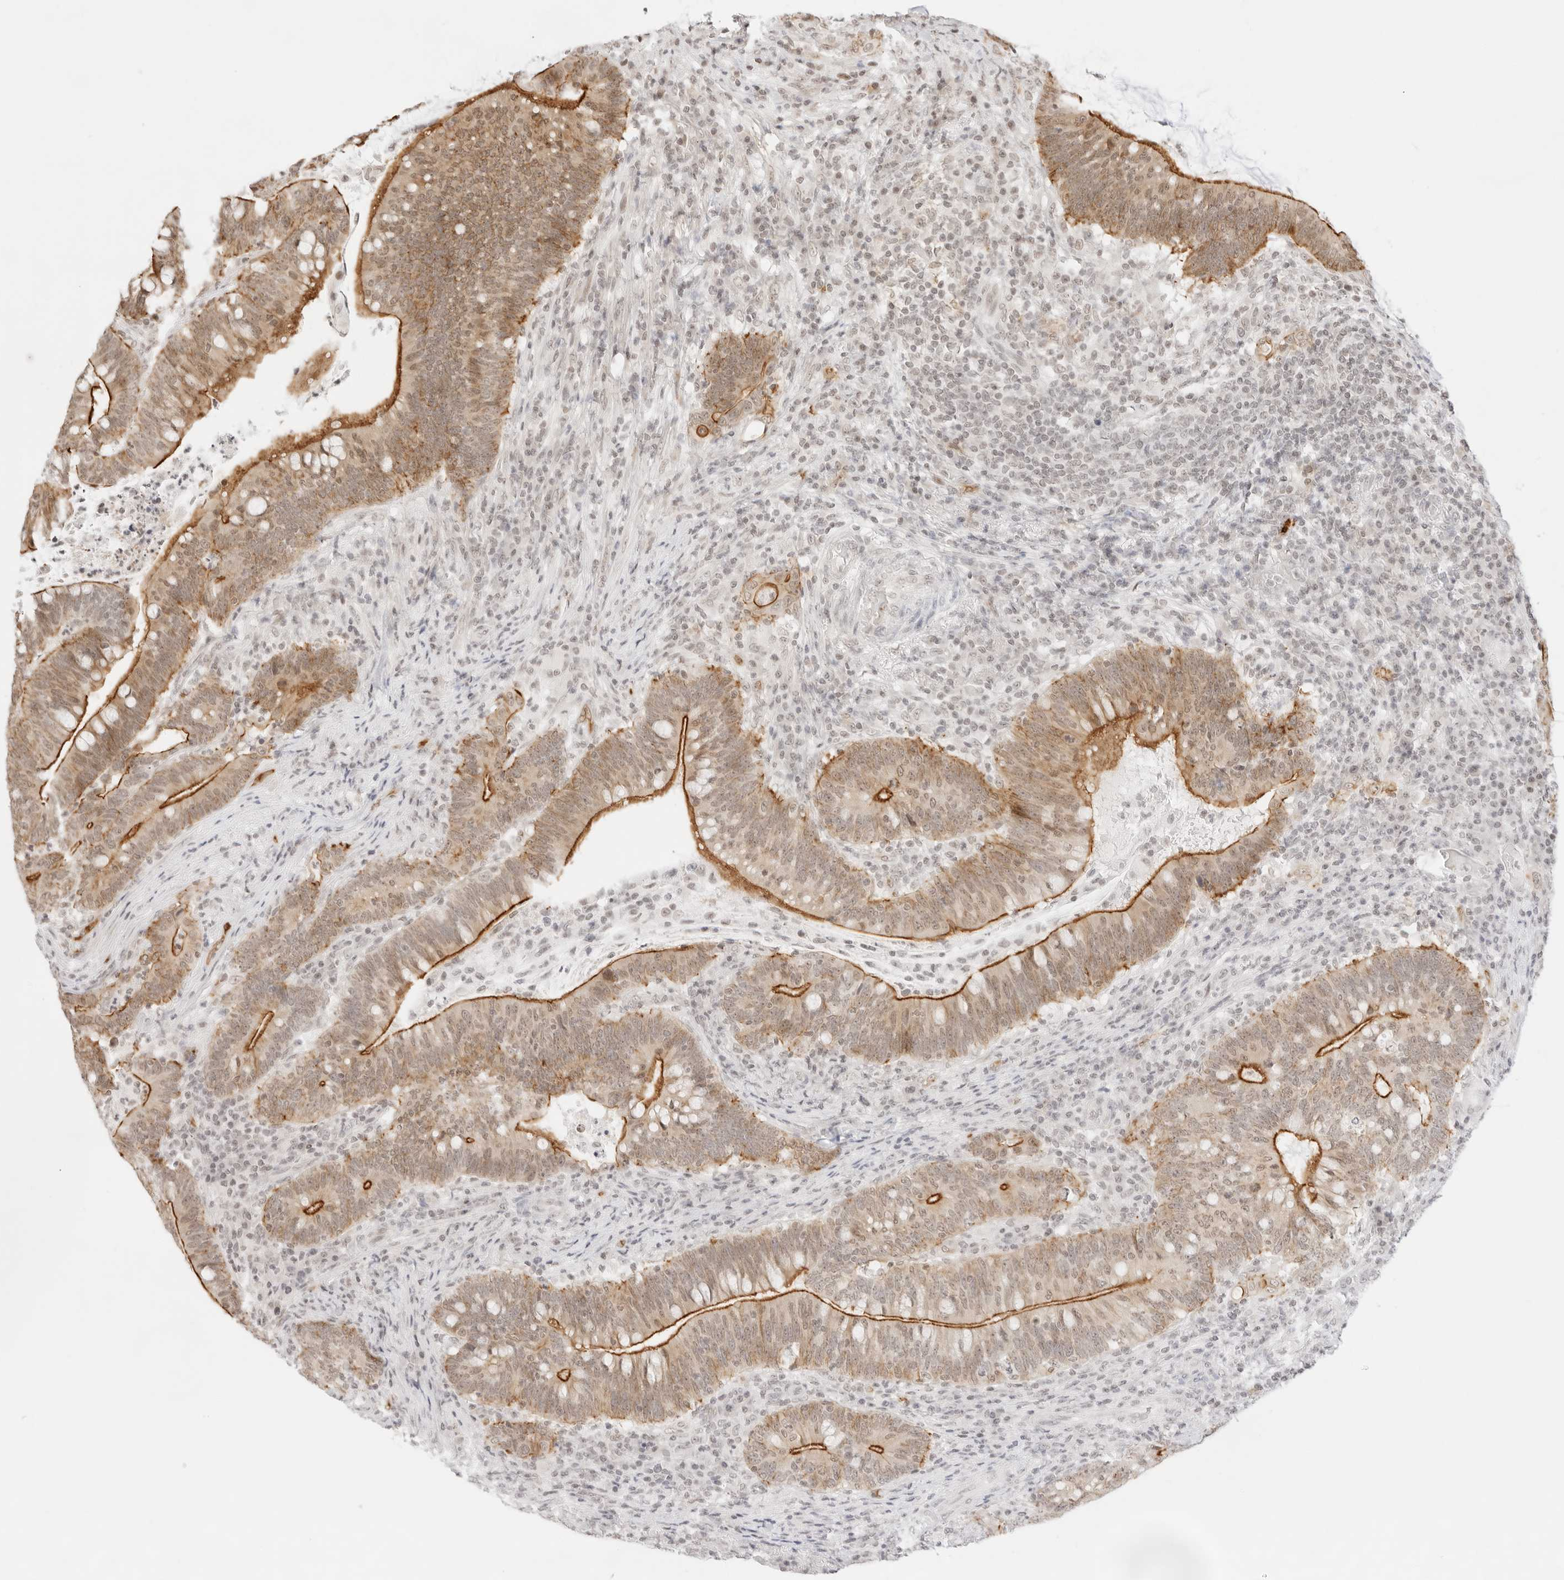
{"staining": {"intensity": "strong", "quantity": "25%-75%", "location": "cytoplasmic/membranous,nuclear"}, "tissue": "colorectal cancer", "cell_type": "Tumor cells", "image_type": "cancer", "snomed": [{"axis": "morphology", "description": "Adenocarcinoma, NOS"}, {"axis": "topography", "description": "Colon"}], "caption": "A micrograph of colorectal adenocarcinoma stained for a protein shows strong cytoplasmic/membranous and nuclear brown staining in tumor cells.", "gene": "GNAS", "patient": {"sex": "female", "age": 66}}